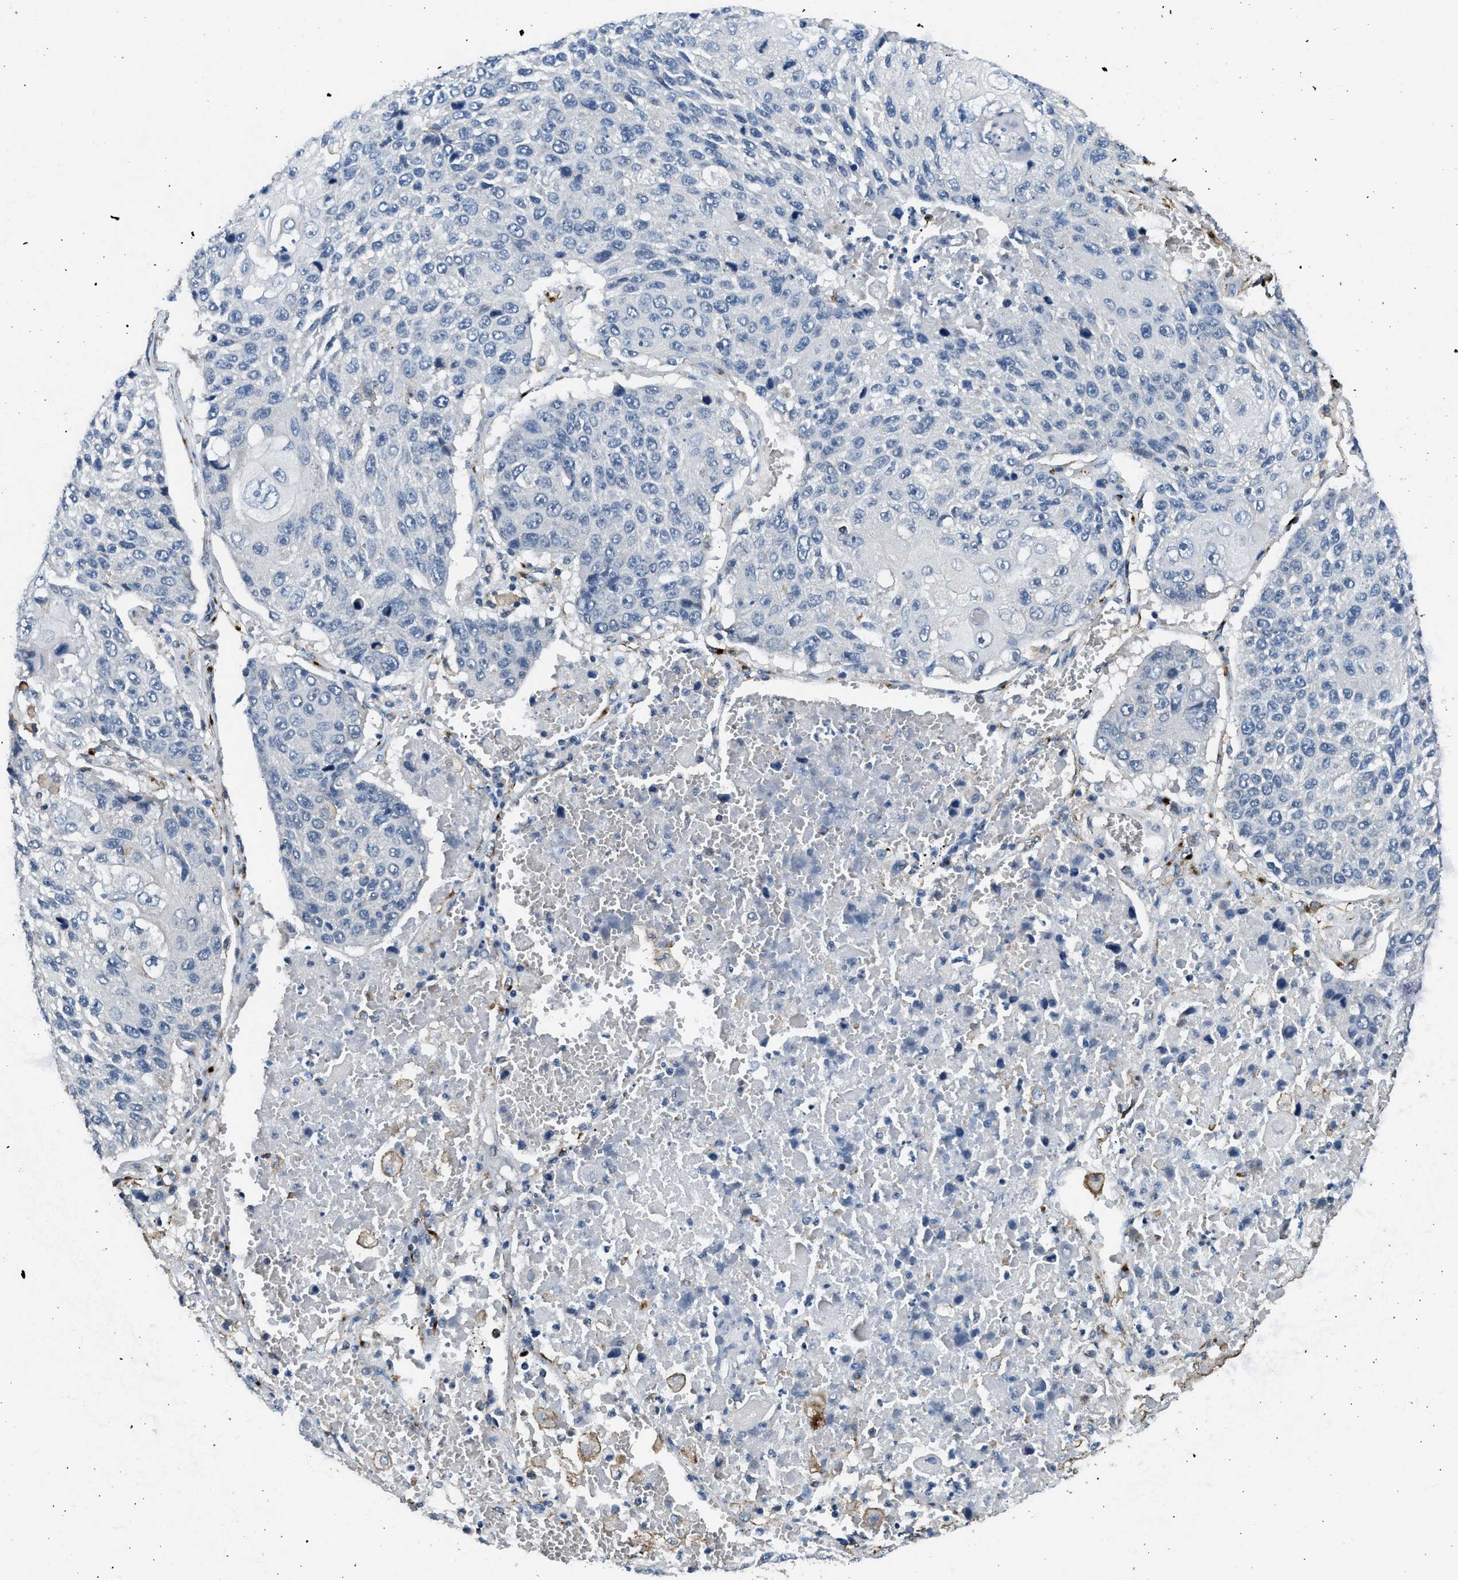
{"staining": {"intensity": "negative", "quantity": "none", "location": "none"}, "tissue": "lung cancer", "cell_type": "Tumor cells", "image_type": "cancer", "snomed": [{"axis": "morphology", "description": "Squamous cell carcinoma, NOS"}, {"axis": "topography", "description": "Lung"}], "caption": "A photomicrograph of lung cancer stained for a protein displays no brown staining in tumor cells.", "gene": "LRP1", "patient": {"sex": "male", "age": 61}}